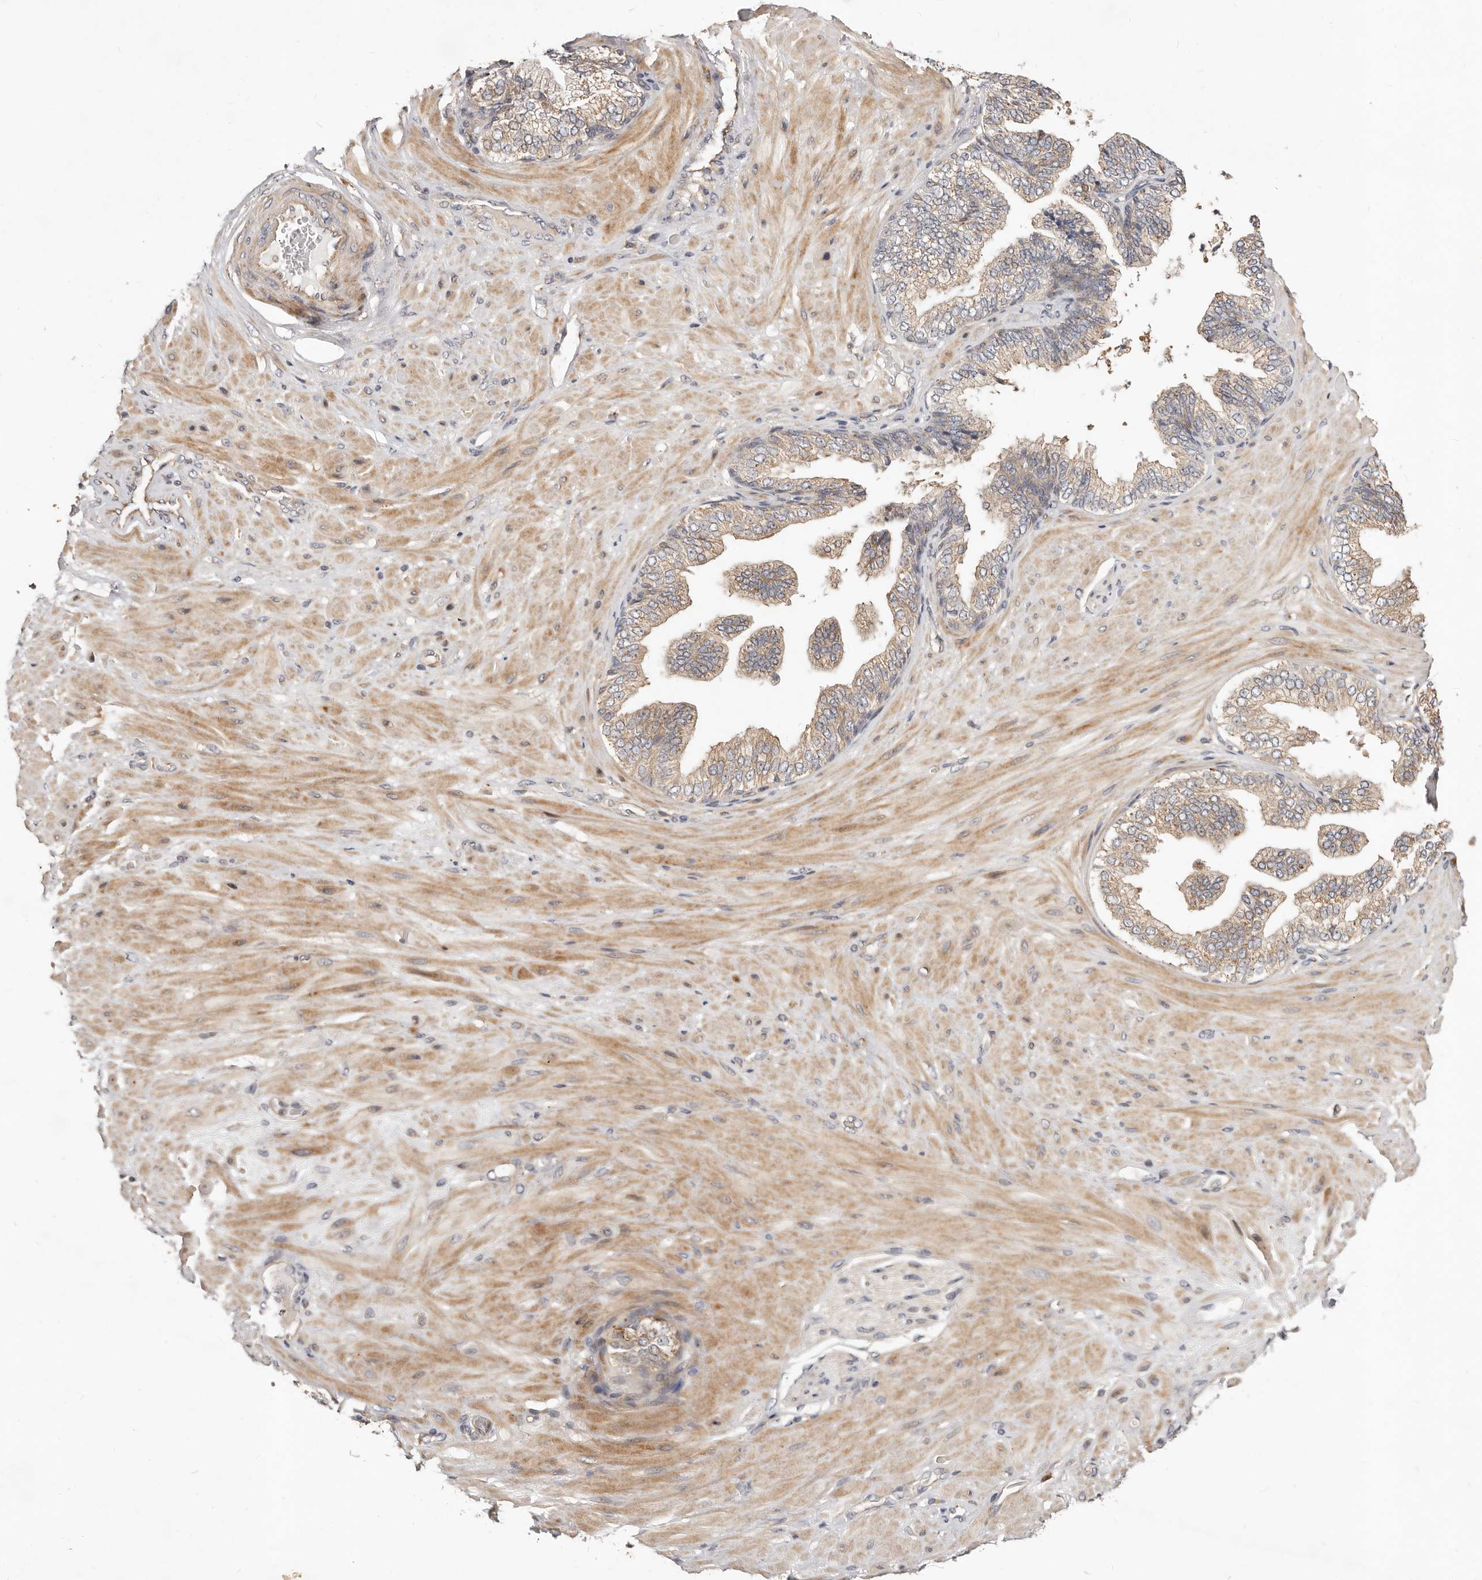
{"staining": {"intensity": "moderate", "quantity": ">75%", "location": "cytoplasmic/membranous"}, "tissue": "adipose tissue", "cell_type": "Adipocytes", "image_type": "normal", "snomed": [{"axis": "morphology", "description": "Normal tissue, NOS"}, {"axis": "morphology", "description": "Adenocarcinoma, Low grade"}, {"axis": "topography", "description": "Prostate"}, {"axis": "topography", "description": "Peripheral nerve tissue"}], "caption": "Benign adipose tissue reveals moderate cytoplasmic/membranous positivity in about >75% of adipocytes, visualized by immunohistochemistry. (brown staining indicates protein expression, while blue staining denotes nuclei).", "gene": "USP33", "patient": {"sex": "male", "age": 63}}